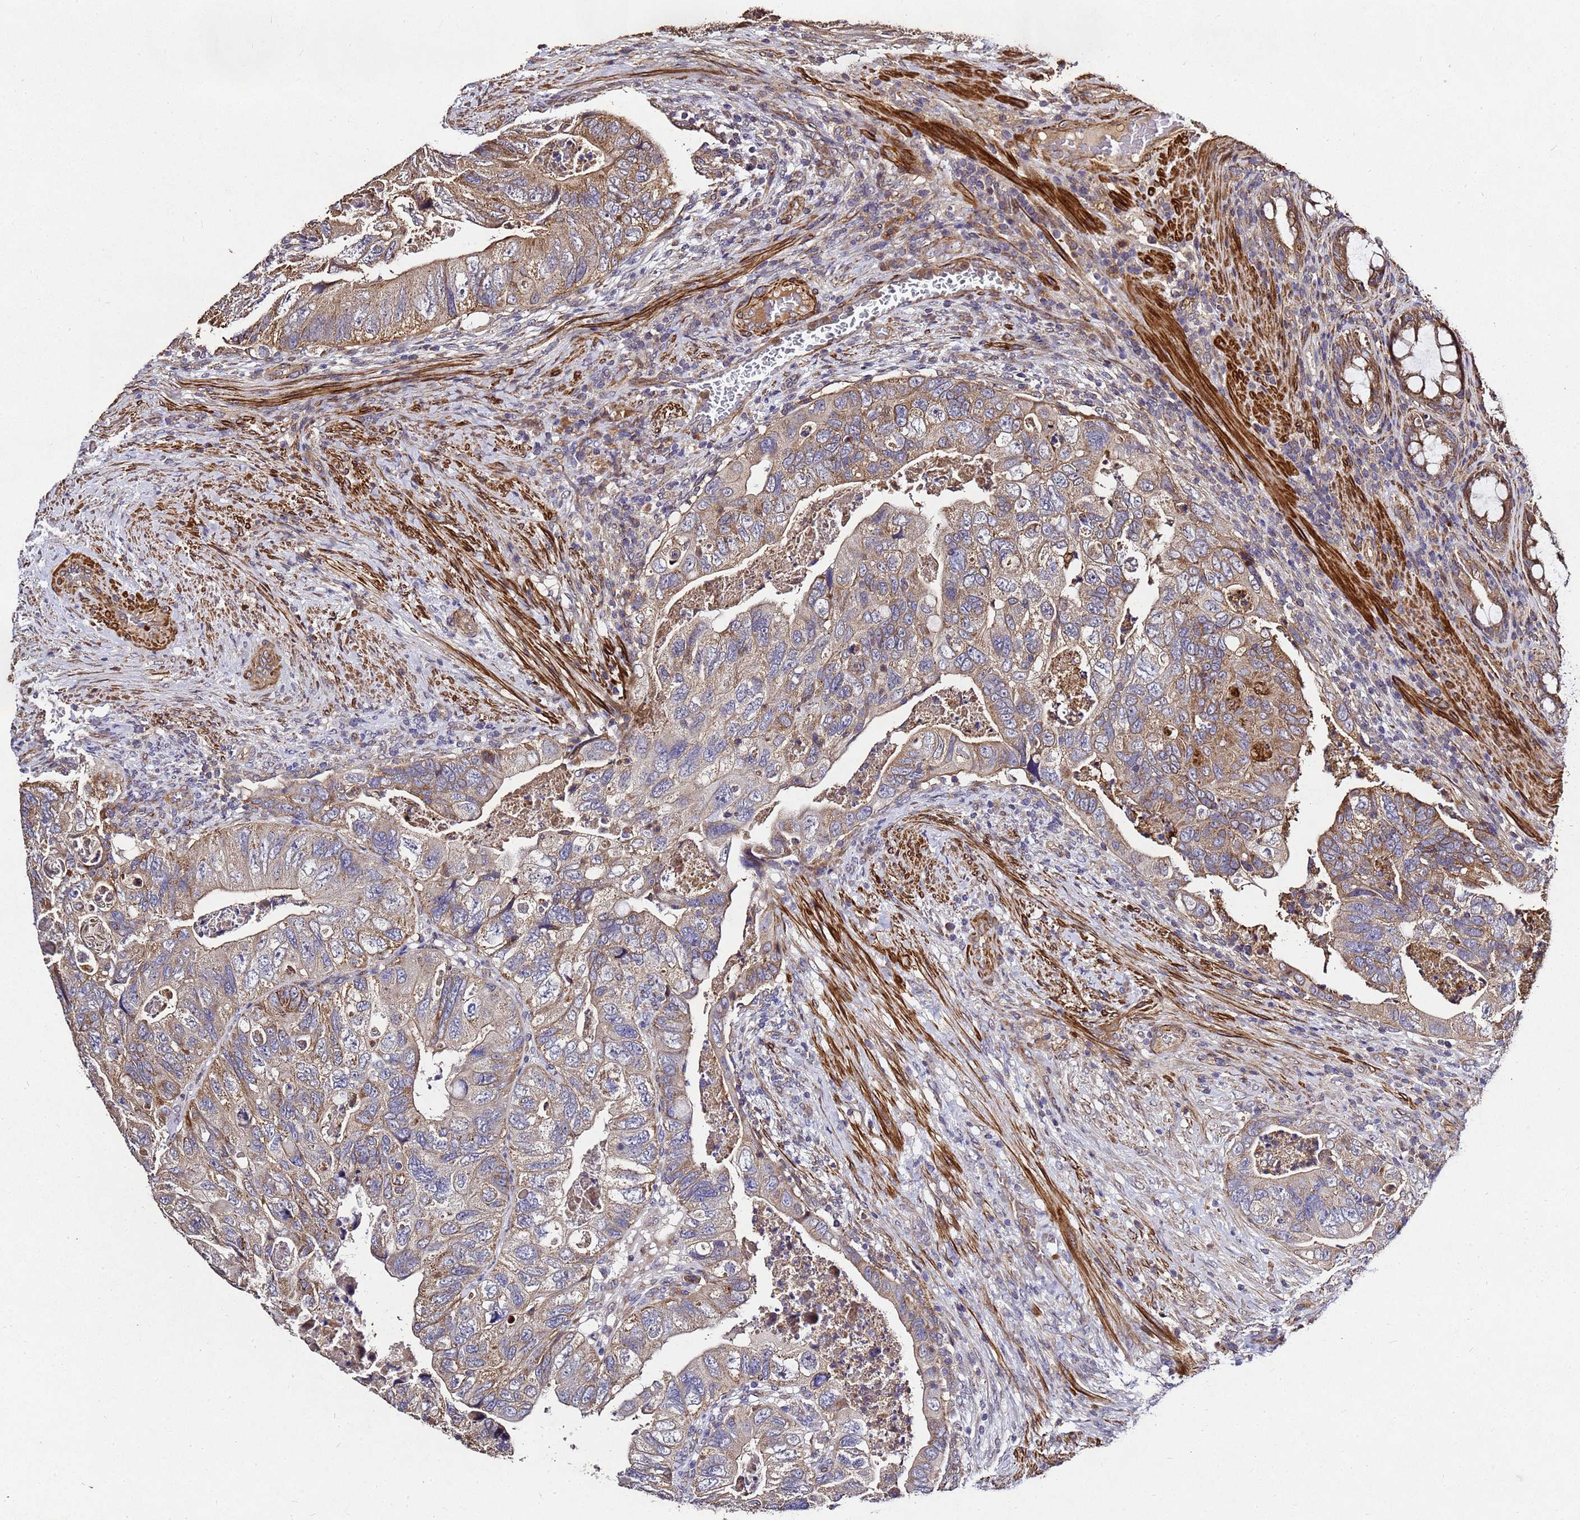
{"staining": {"intensity": "moderate", "quantity": "25%-75%", "location": "cytoplasmic/membranous"}, "tissue": "colorectal cancer", "cell_type": "Tumor cells", "image_type": "cancer", "snomed": [{"axis": "morphology", "description": "Adenocarcinoma, NOS"}, {"axis": "topography", "description": "Rectum"}], "caption": "Brown immunohistochemical staining in colorectal cancer reveals moderate cytoplasmic/membranous staining in about 25%-75% of tumor cells. (Brightfield microscopy of DAB IHC at high magnification).", "gene": "RSPRY1", "patient": {"sex": "male", "age": 63}}